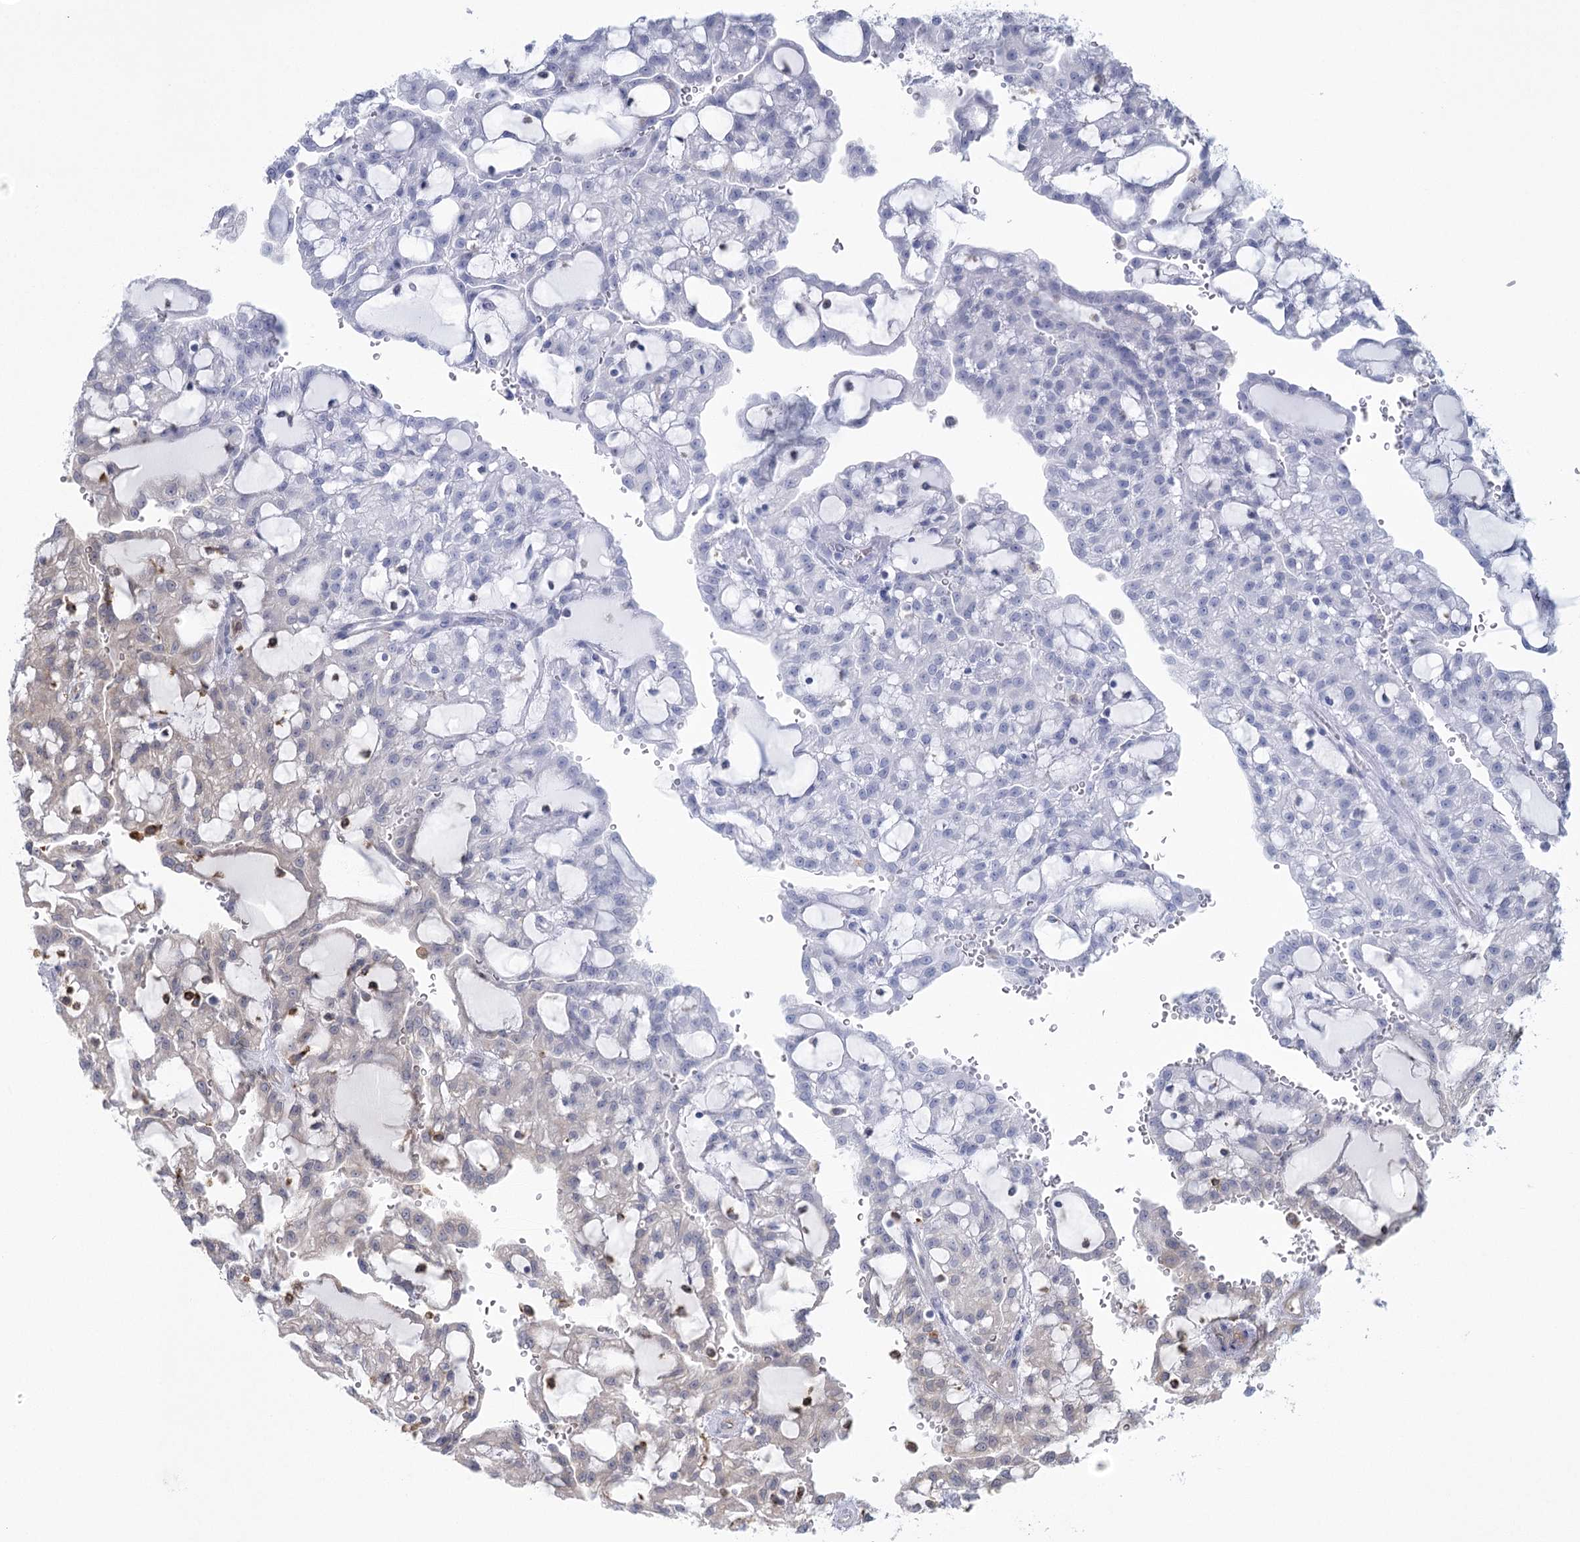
{"staining": {"intensity": "negative", "quantity": "none", "location": "none"}, "tissue": "renal cancer", "cell_type": "Tumor cells", "image_type": "cancer", "snomed": [{"axis": "morphology", "description": "Adenocarcinoma, NOS"}, {"axis": "topography", "description": "Kidney"}], "caption": "This is a histopathology image of immunohistochemistry staining of renal adenocarcinoma, which shows no expression in tumor cells.", "gene": "CCDC88A", "patient": {"sex": "male", "age": 63}}